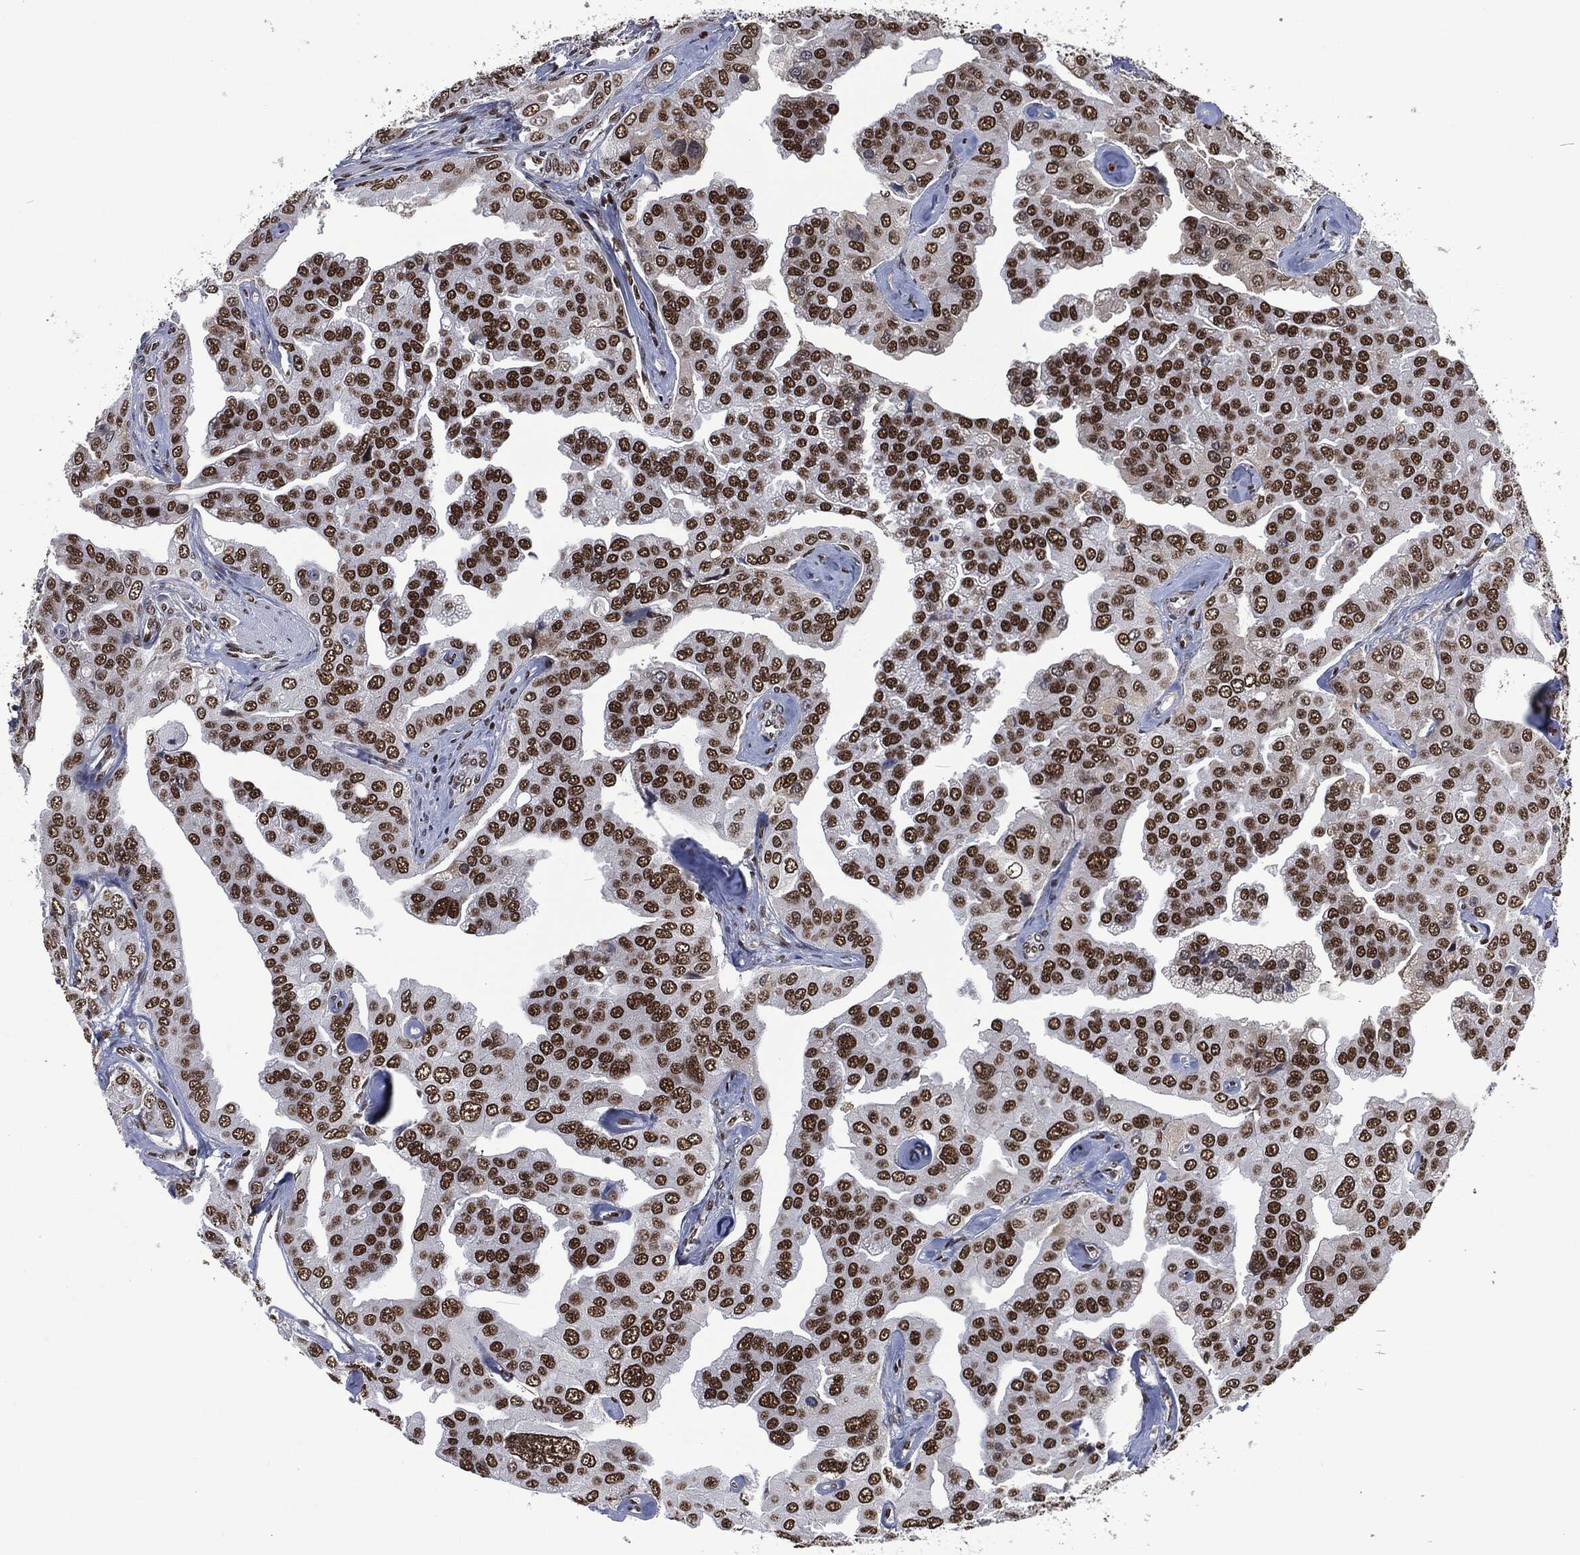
{"staining": {"intensity": "strong", "quantity": "25%-75%", "location": "nuclear"}, "tissue": "prostate cancer", "cell_type": "Tumor cells", "image_type": "cancer", "snomed": [{"axis": "morphology", "description": "Adenocarcinoma, NOS"}, {"axis": "topography", "description": "Prostate and seminal vesicle, NOS"}, {"axis": "topography", "description": "Prostate"}], "caption": "DAB immunohistochemical staining of prostate adenocarcinoma displays strong nuclear protein staining in about 25%-75% of tumor cells.", "gene": "DCPS", "patient": {"sex": "male", "age": 69}}